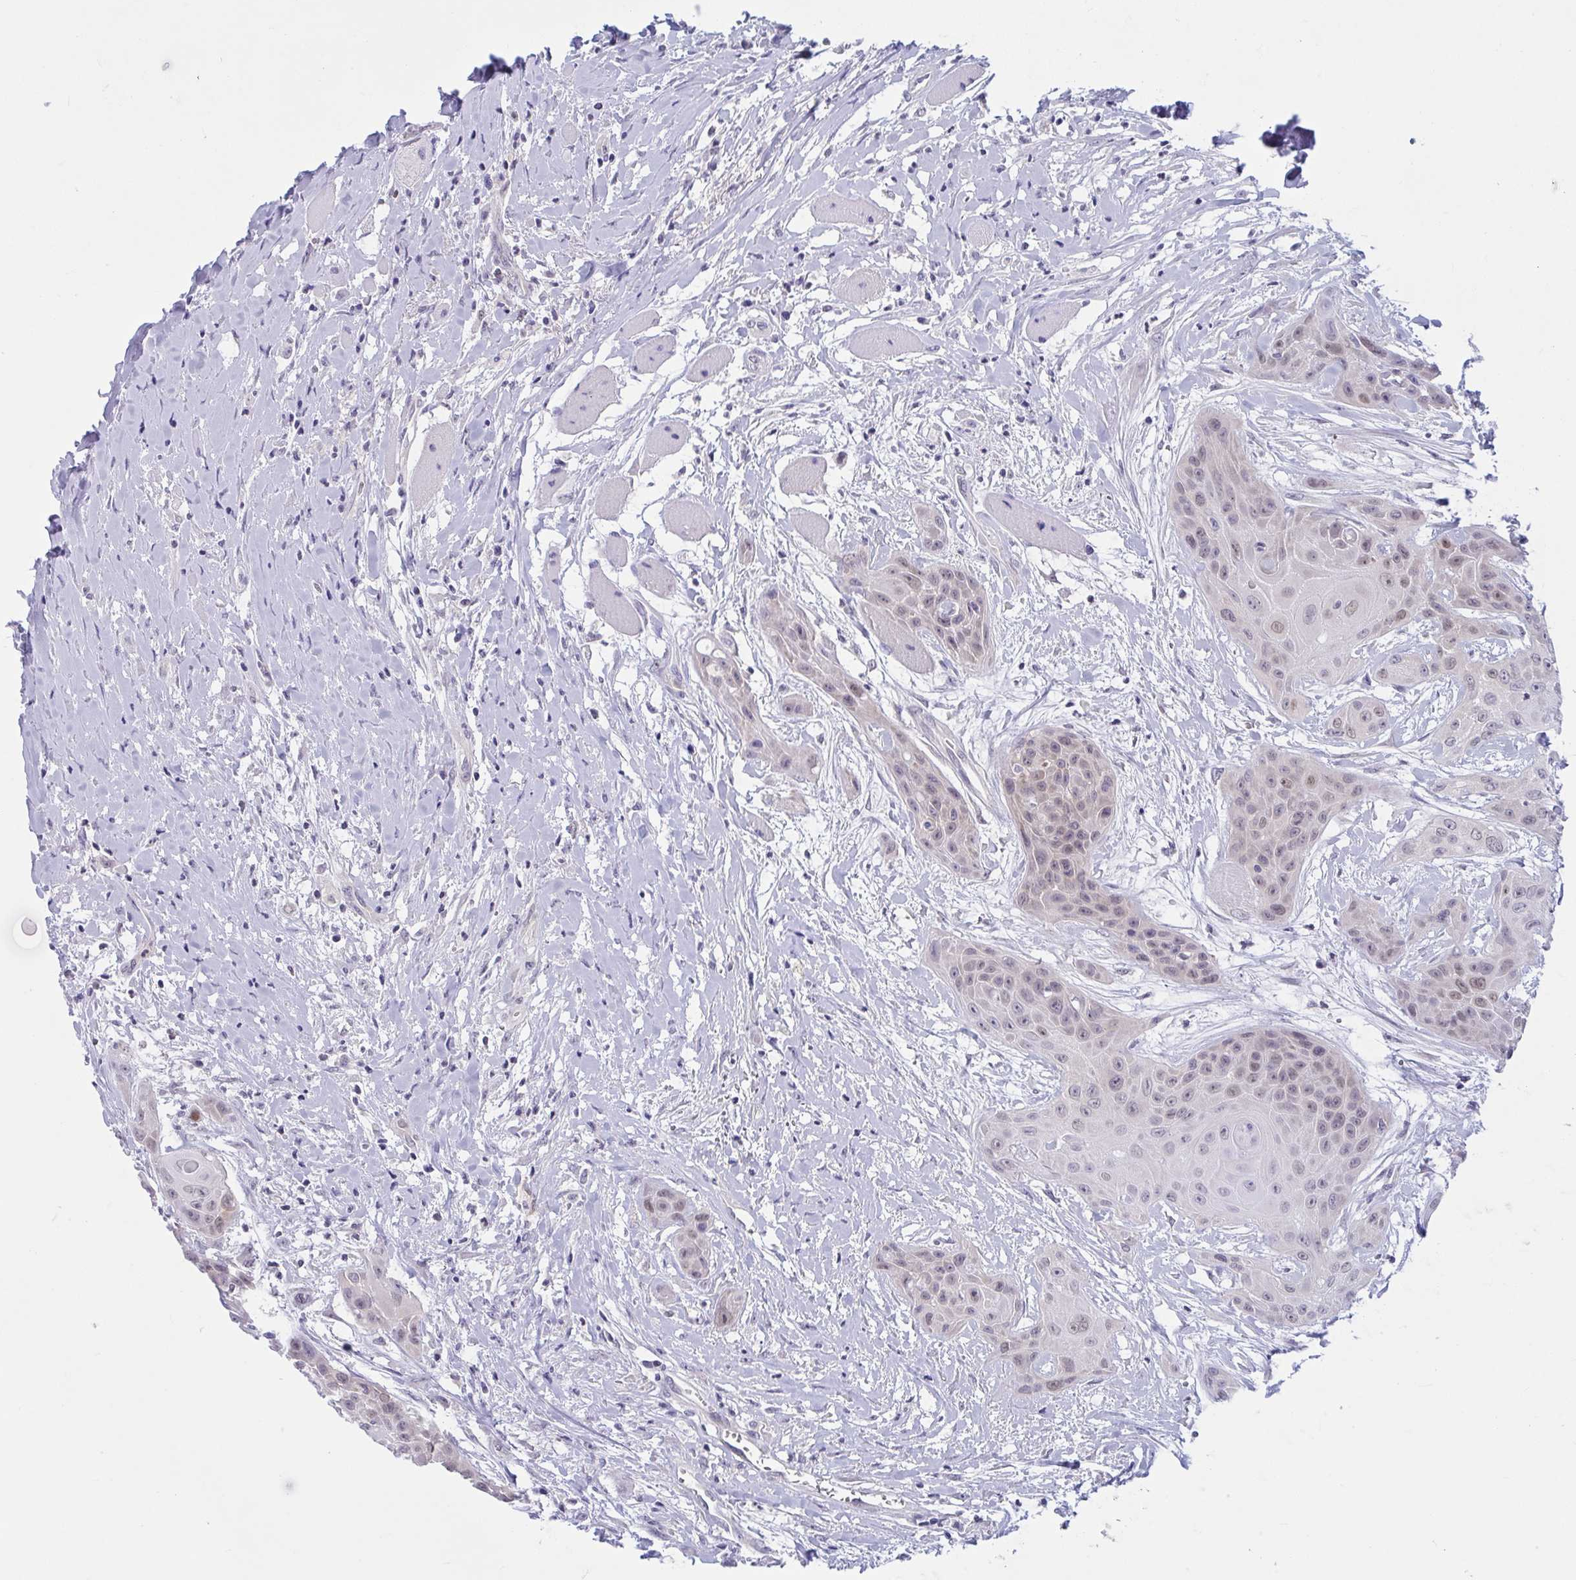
{"staining": {"intensity": "weak", "quantity": "25%-75%", "location": "nuclear"}, "tissue": "head and neck cancer", "cell_type": "Tumor cells", "image_type": "cancer", "snomed": [{"axis": "morphology", "description": "Squamous cell carcinoma, NOS"}, {"axis": "topography", "description": "Head-Neck"}], "caption": "Immunohistochemical staining of head and neck cancer demonstrates low levels of weak nuclear protein expression in approximately 25%-75% of tumor cells.", "gene": "TSN", "patient": {"sex": "female", "age": 73}}